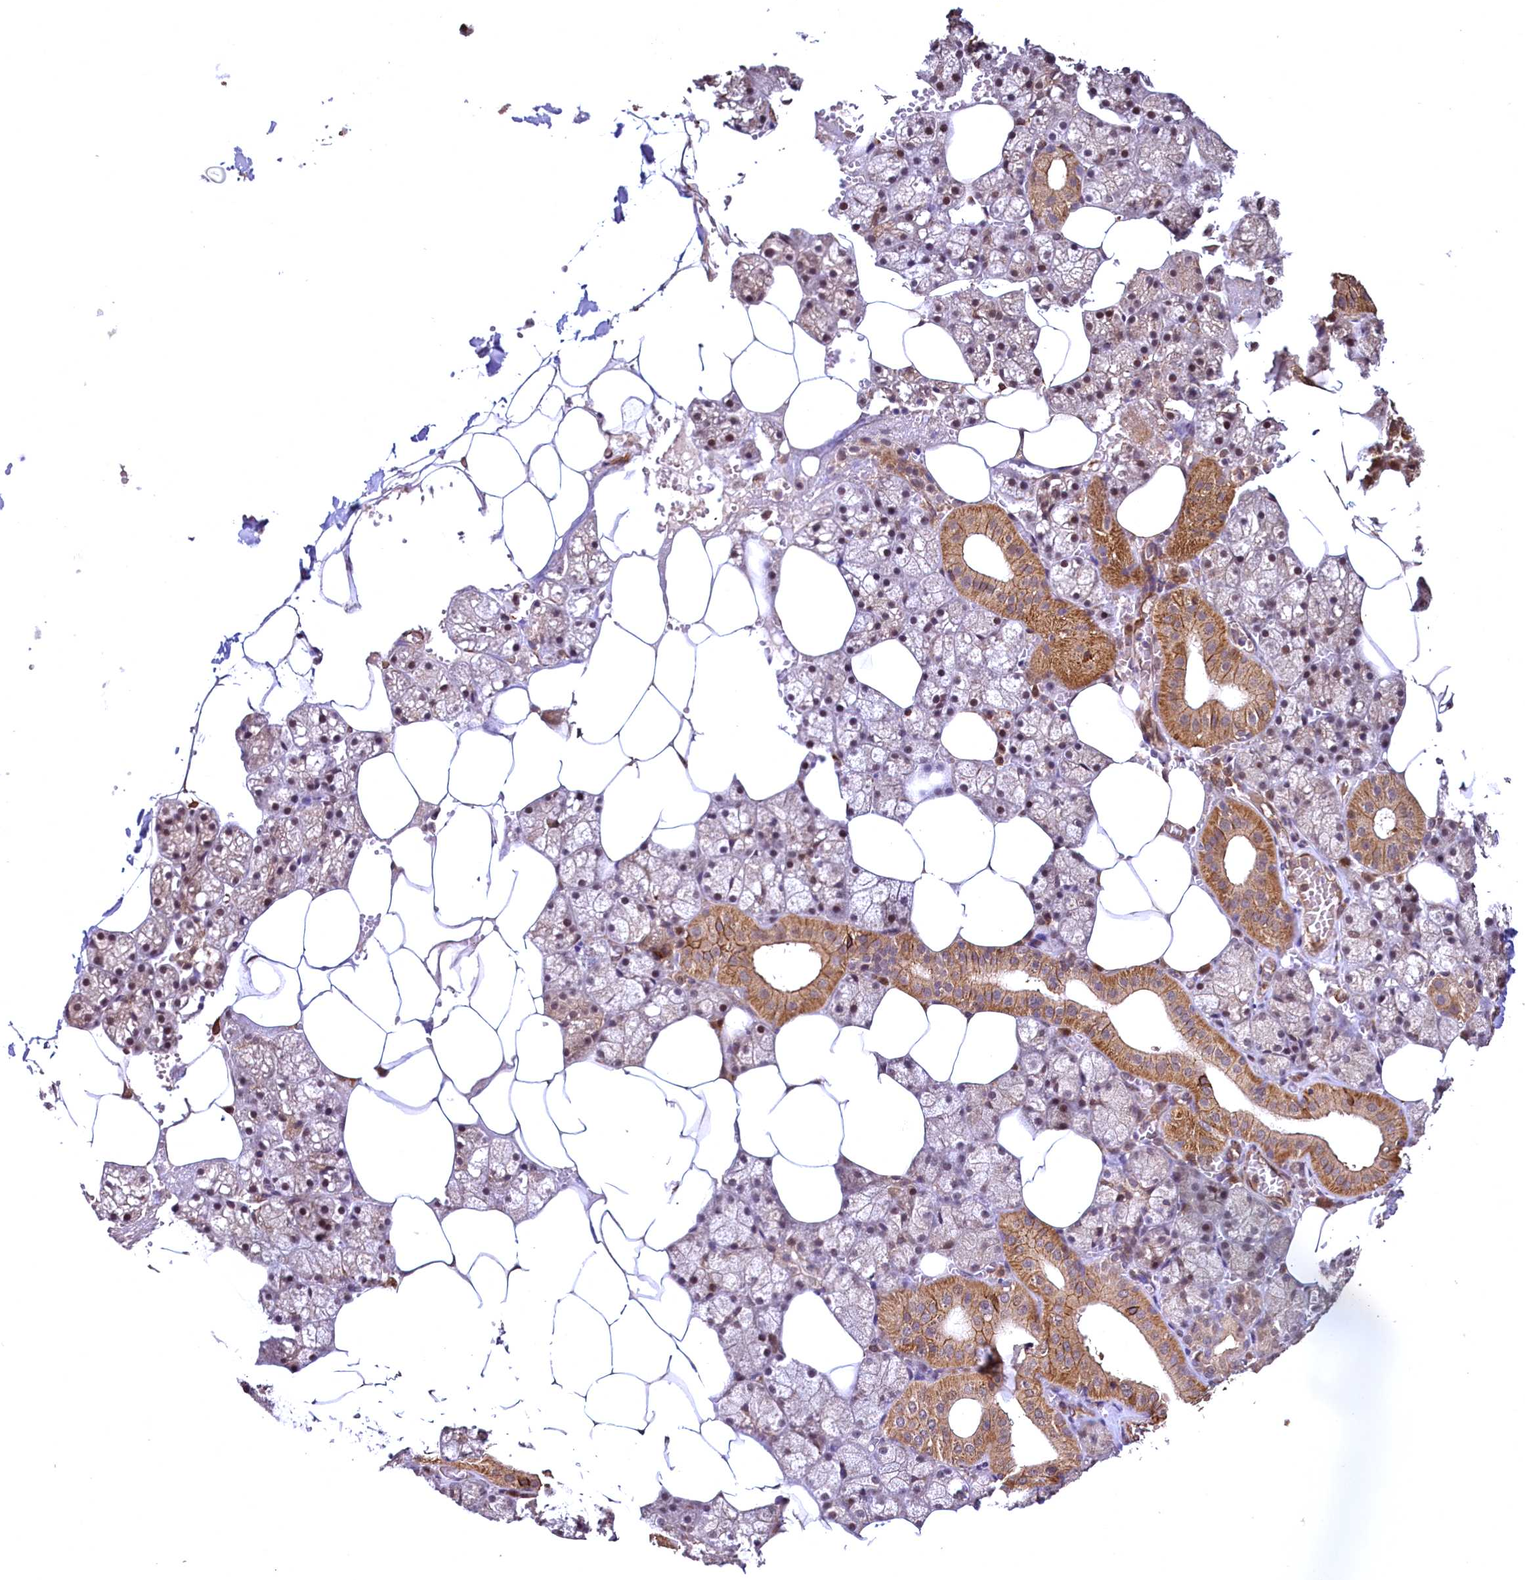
{"staining": {"intensity": "moderate", "quantity": "25%-75%", "location": "cytoplasmic/membranous"}, "tissue": "salivary gland", "cell_type": "Glandular cells", "image_type": "normal", "snomed": [{"axis": "morphology", "description": "Normal tissue, NOS"}, {"axis": "topography", "description": "Salivary gland"}], "caption": "Immunohistochemical staining of benign human salivary gland displays moderate cytoplasmic/membranous protein positivity in approximately 25%-75% of glandular cells.", "gene": "TBCEL", "patient": {"sex": "male", "age": 62}}